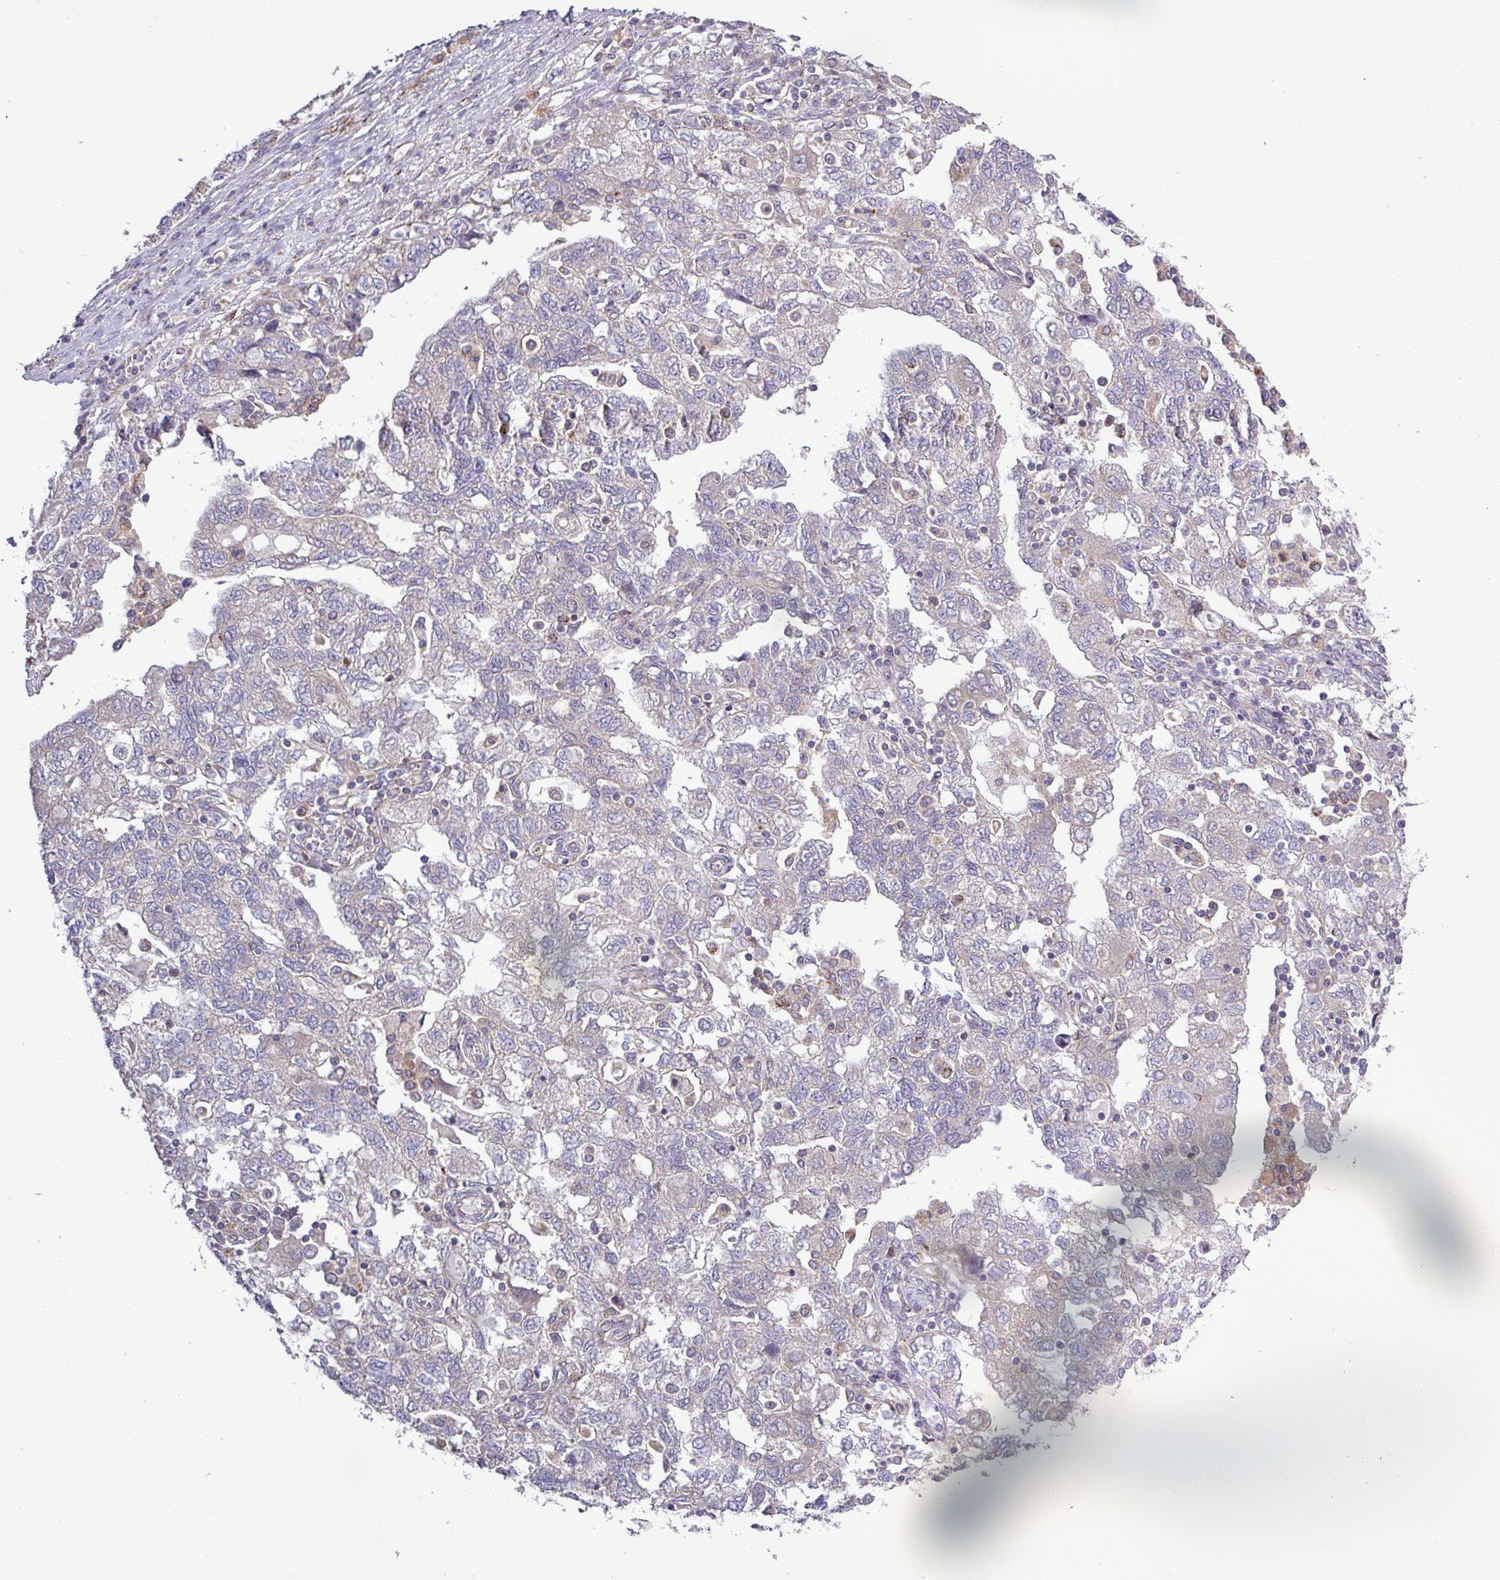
{"staining": {"intensity": "negative", "quantity": "none", "location": "none"}, "tissue": "ovarian cancer", "cell_type": "Tumor cells", "image_type": "cancer", "snomed": [{"axis": "morphology", "description": "Carcinoma, NOS"}, {"axis": "morphology", "description": "Cystadenocarcinoma, serous, NOS"}, {"axis": "topography", "description": "Ovary"}], "caption": "Micrograph shows no protein expression in tumor cells of ovarian carcinoma tissue. (Brightfield microscopy of DAB (3,3'-diaminobenzidine) immunohistochemistry (IHC) at high magnification).", "gene": "PLIN2", "patient": {"sex": "female", "age": 69}}